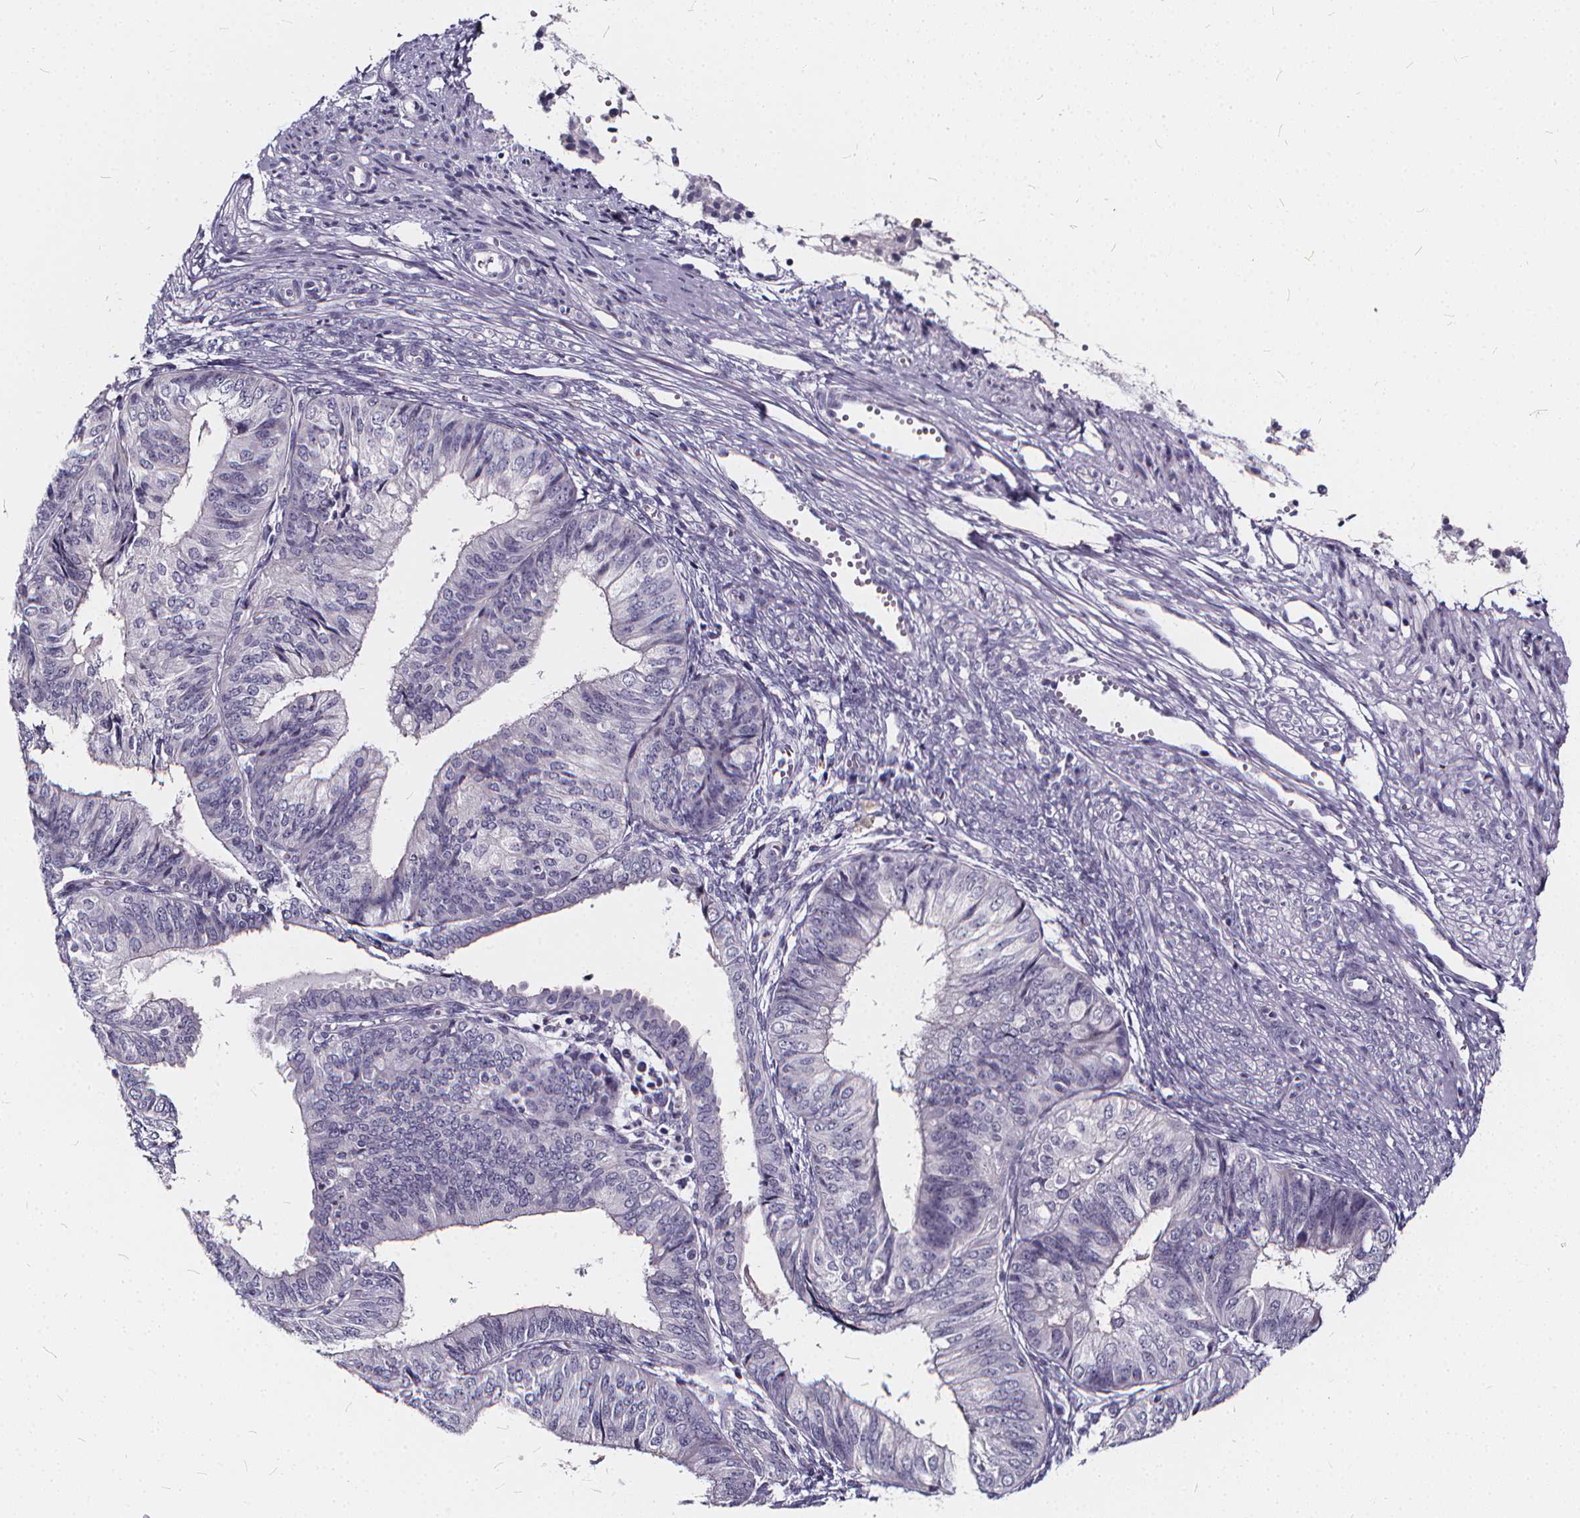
{"staining": {"intensity": "negative", "quantity": "none", "location": "none"}, "tissue": "endometrial cancer", "cell_type": "Tumor cells", "image_type": "cancer", "snomed": [{"axis": "morphology", "description": "Adenocarcinoma, NOS"}, {"axis": "topography", "description": "Endometrium"}], "caption": "Tumor cells show no significant protein staining in endometrial cancer.", "gene": "SPEF2", "patient": {"sex": "female", "age": 58}}